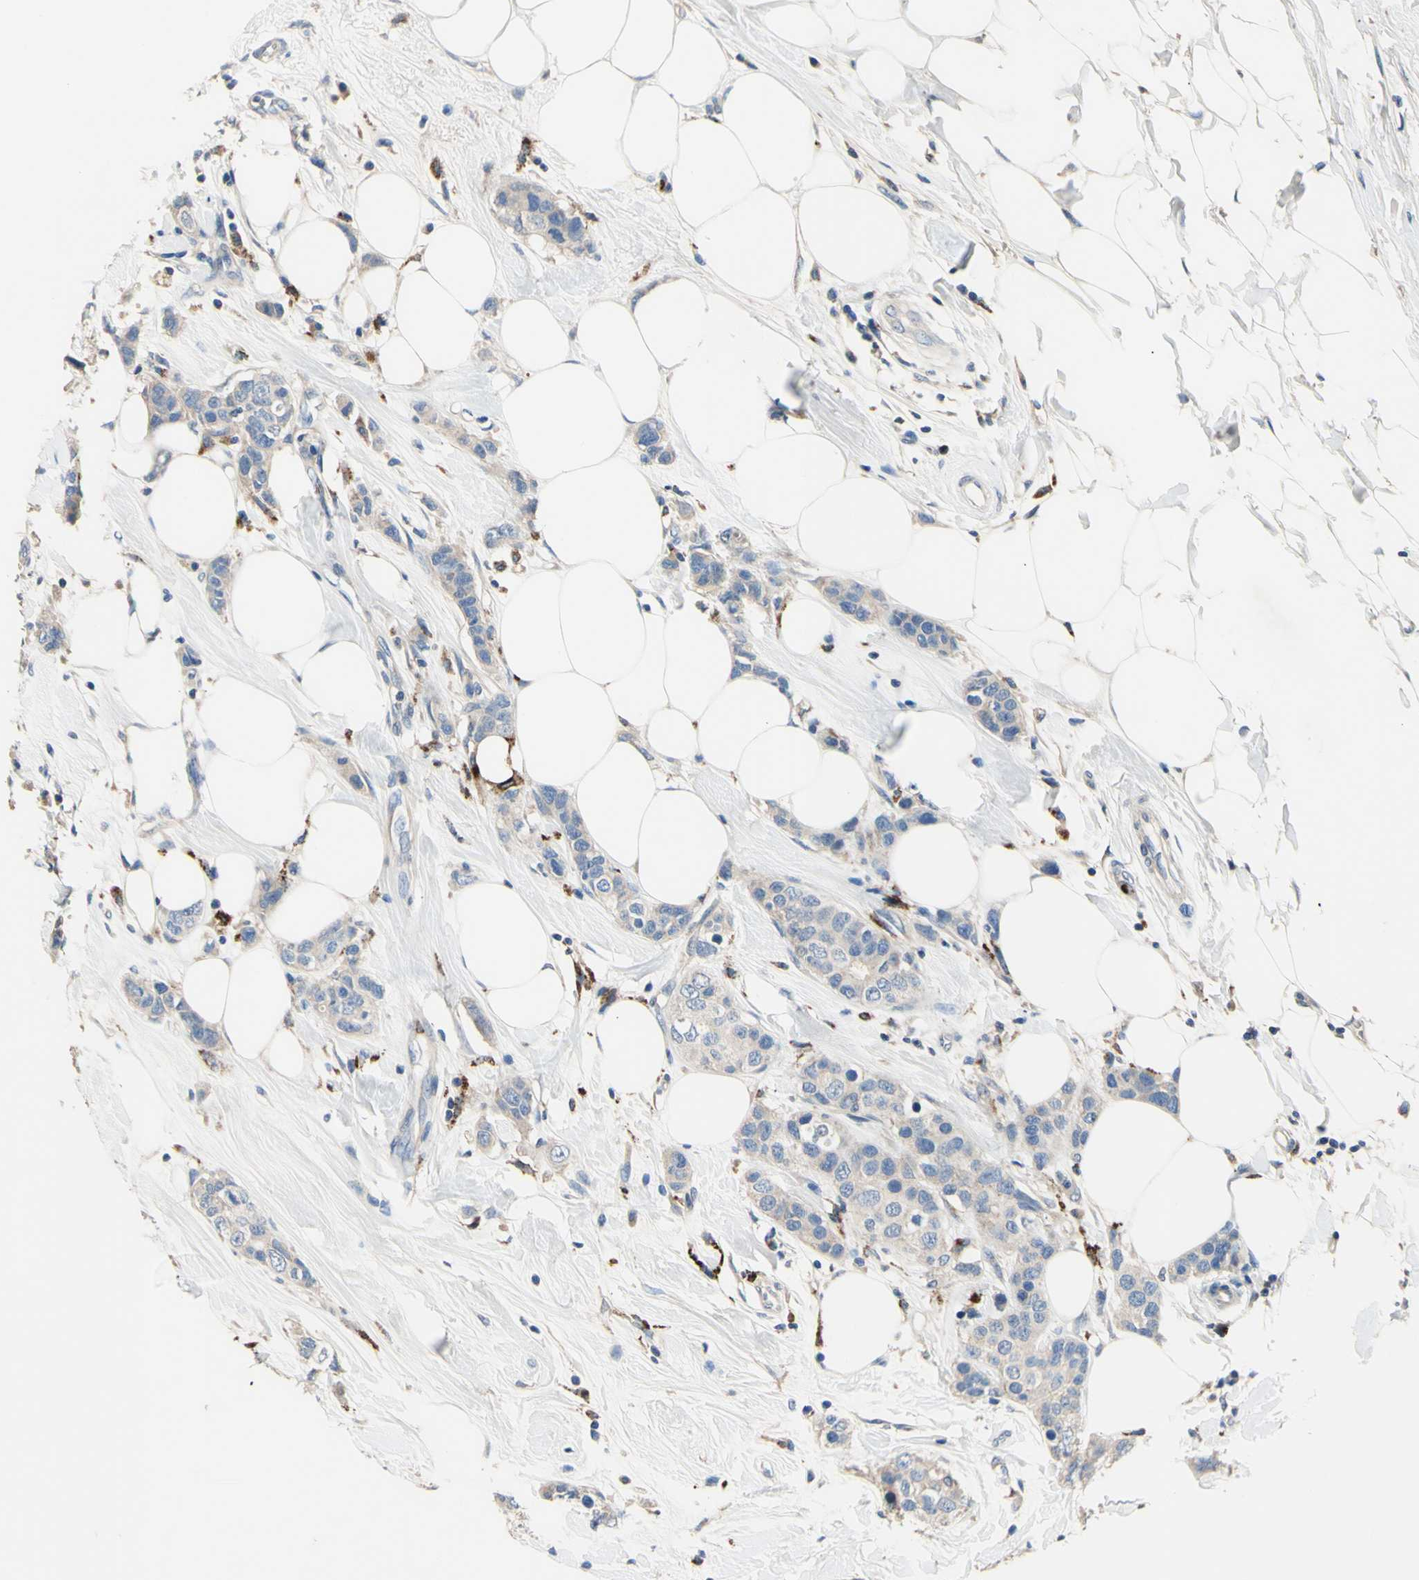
{"staining": {"intensity": "negative", "quantity": "none", "location": "none"}, "tissue": "breast cancer", "cell_type": "Tumor cells", "image_type": "cancer", "snomed": [{"axis": "morphology", "description": "Normal tissue, NOS"}, {"axis": "morphology", "description": "Duct carcinoma"}, {"axis": "topography", "description": "Breast"}], "caption": "Breast cancer was stained to show a protein in brown. There is no significant expression in tumor cells.", "gene": "CDON", "patient": {"sex": "female", "age": 50}}